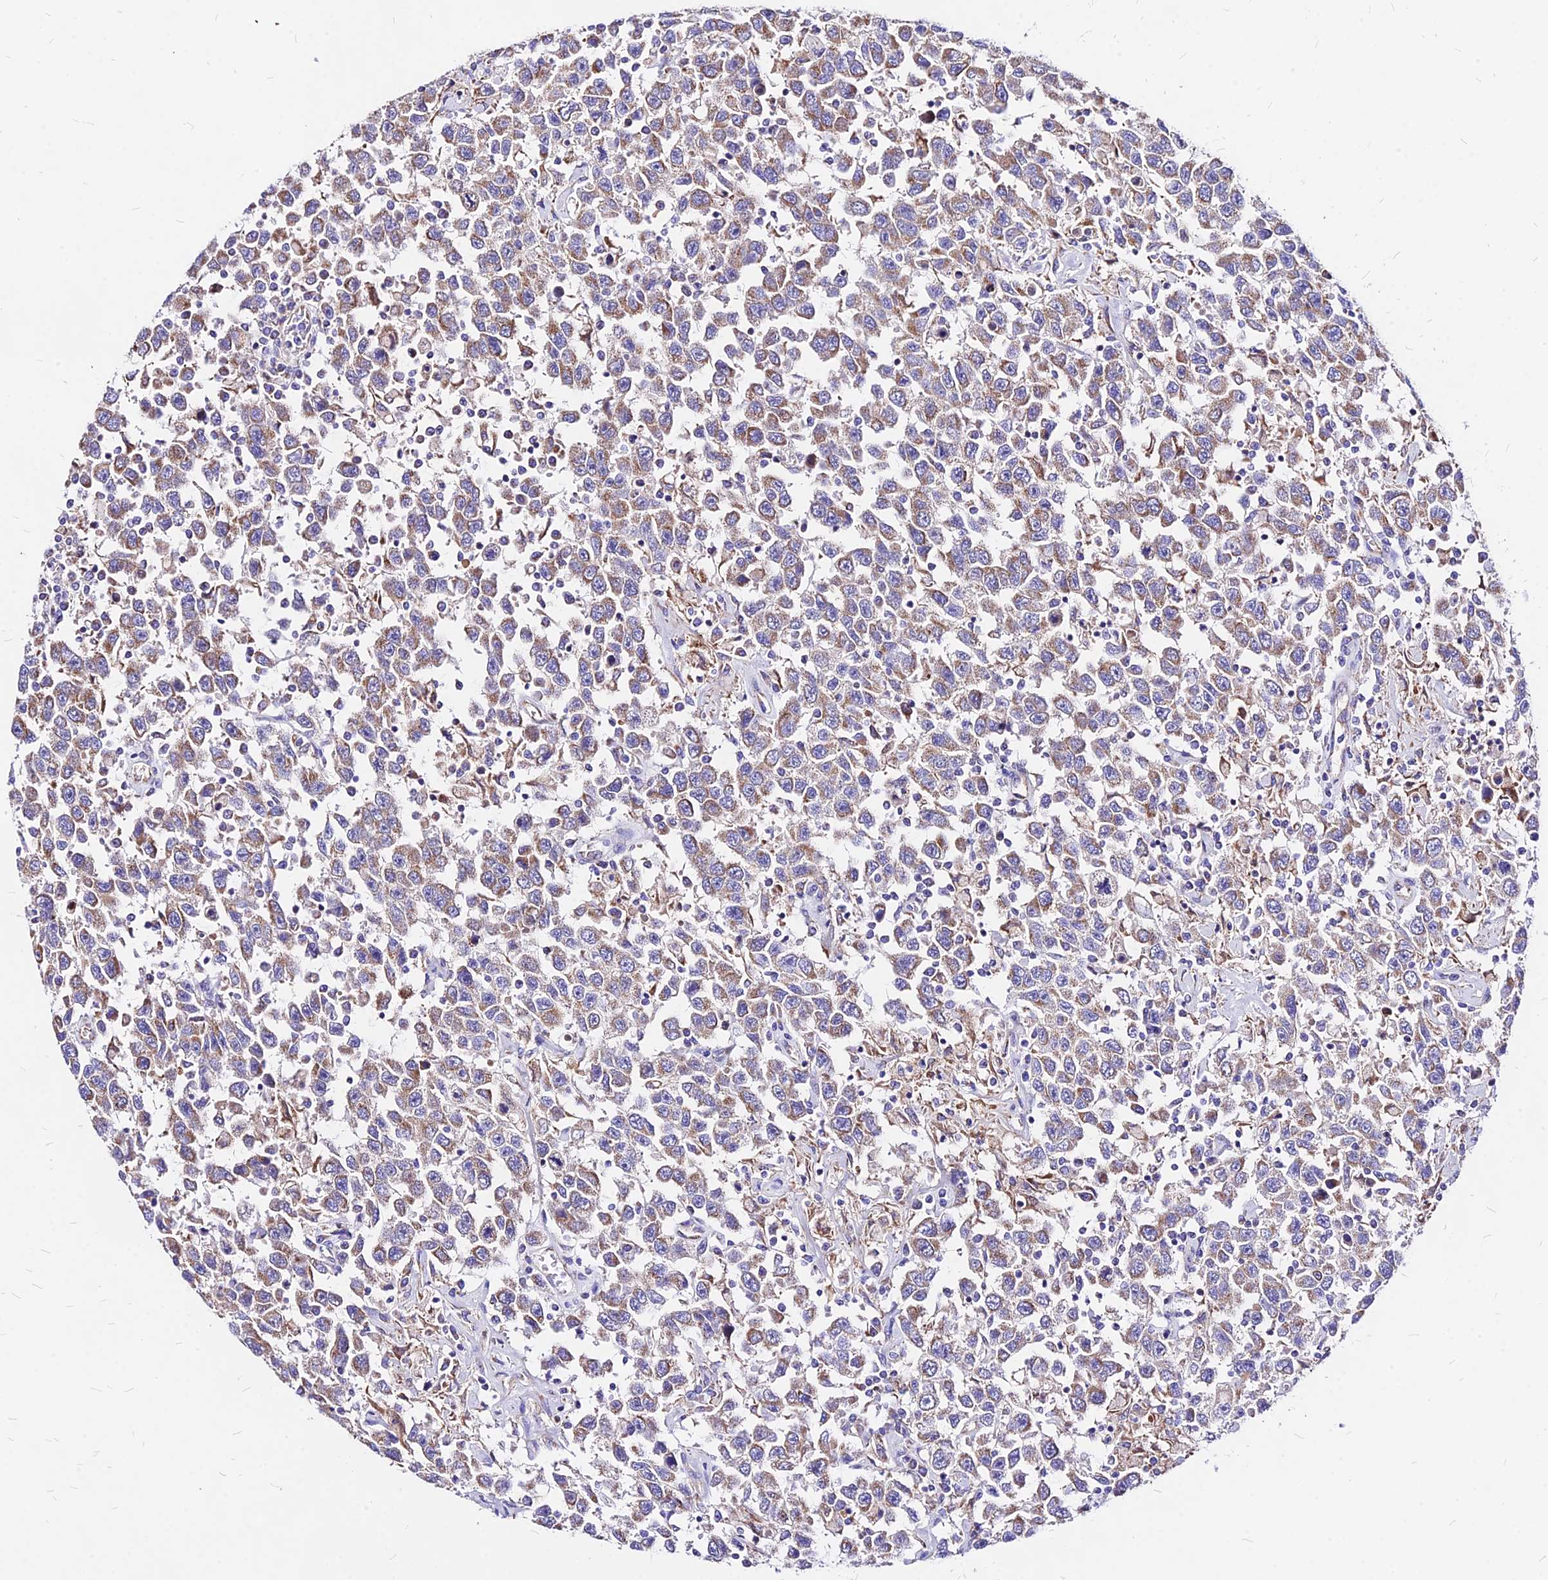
{"staining": {"intensity": "weak", "quantity": ">75%", "location": "cytoplasmic/membranous"}, "tissue": "testis cancer", "cell_type": "Tumor cells", "image_type": "cancer", "snomed": [{"axis": "morphology", "description": "Seminoma, NOS"}, {"axis": "topography", "description": "Testis"}], "caption": "Protein analysis of seminoma (testis) tissue demonstrates weak cytoplasmic/membranous staining in about >75% of tumor cells.", "gene": "MRPL3", "patient": {"sex": "male", "age": 41}}